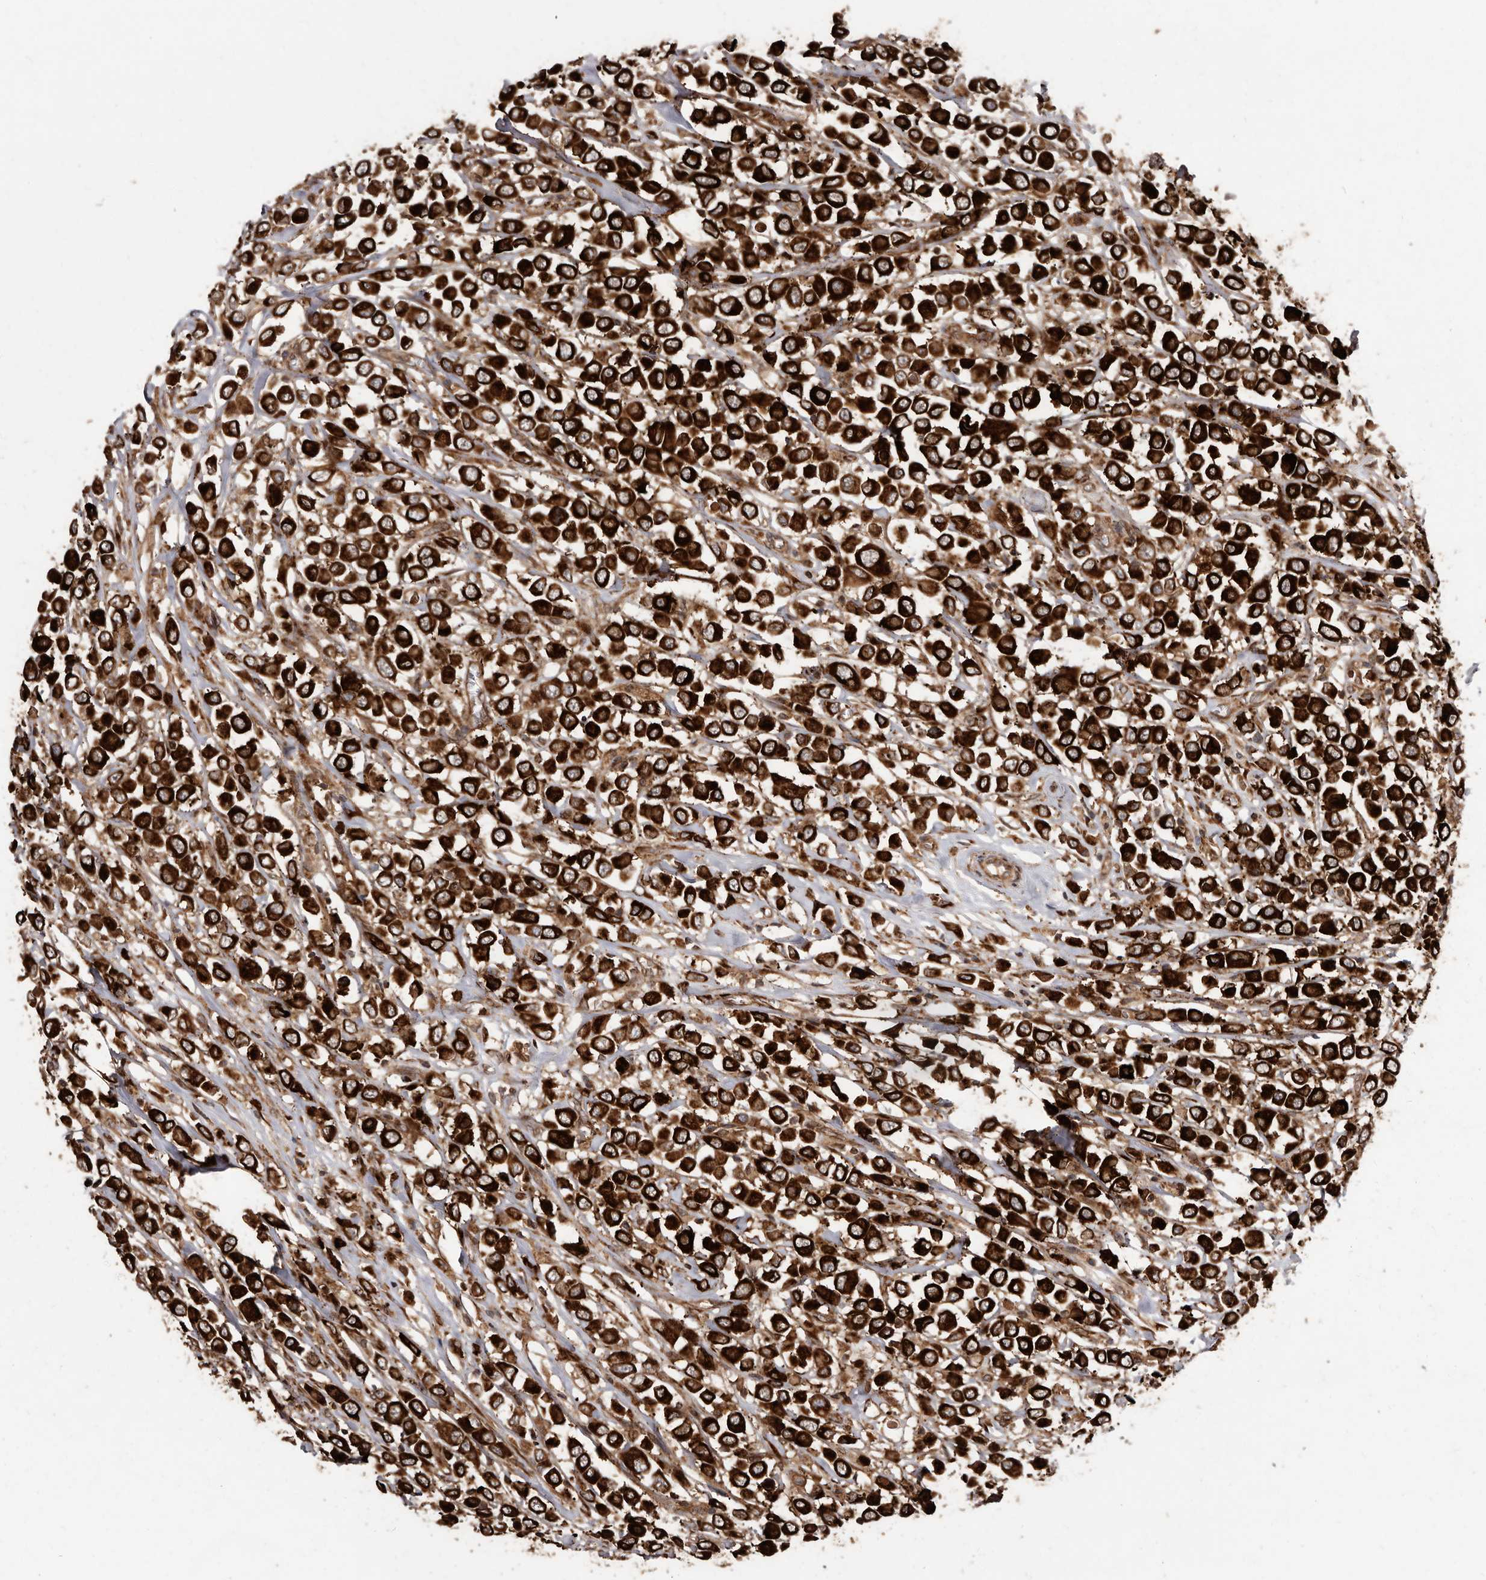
{"staining": {"intensity": "strong", "quantity": ">75%", "location": "cytoplasmic/membranous"}, "tissue": "breast cancer", "cell_type": "Tumor cells", "image_type": "cancer", "snomed": [{"axis": "morphology", "description": "Duct carcinoma"}, {"axis": "topography", "description": "Breast"}], "caption": "There is high levels of strong cytoplasmic/membranous expression in tumor cells of breast infiltrating ductal carcinoma, as demonstrated by immunohistochemical staining (brown color).", "gene": "FLAD1", "patient": {"sex": "female", "age": 61}}